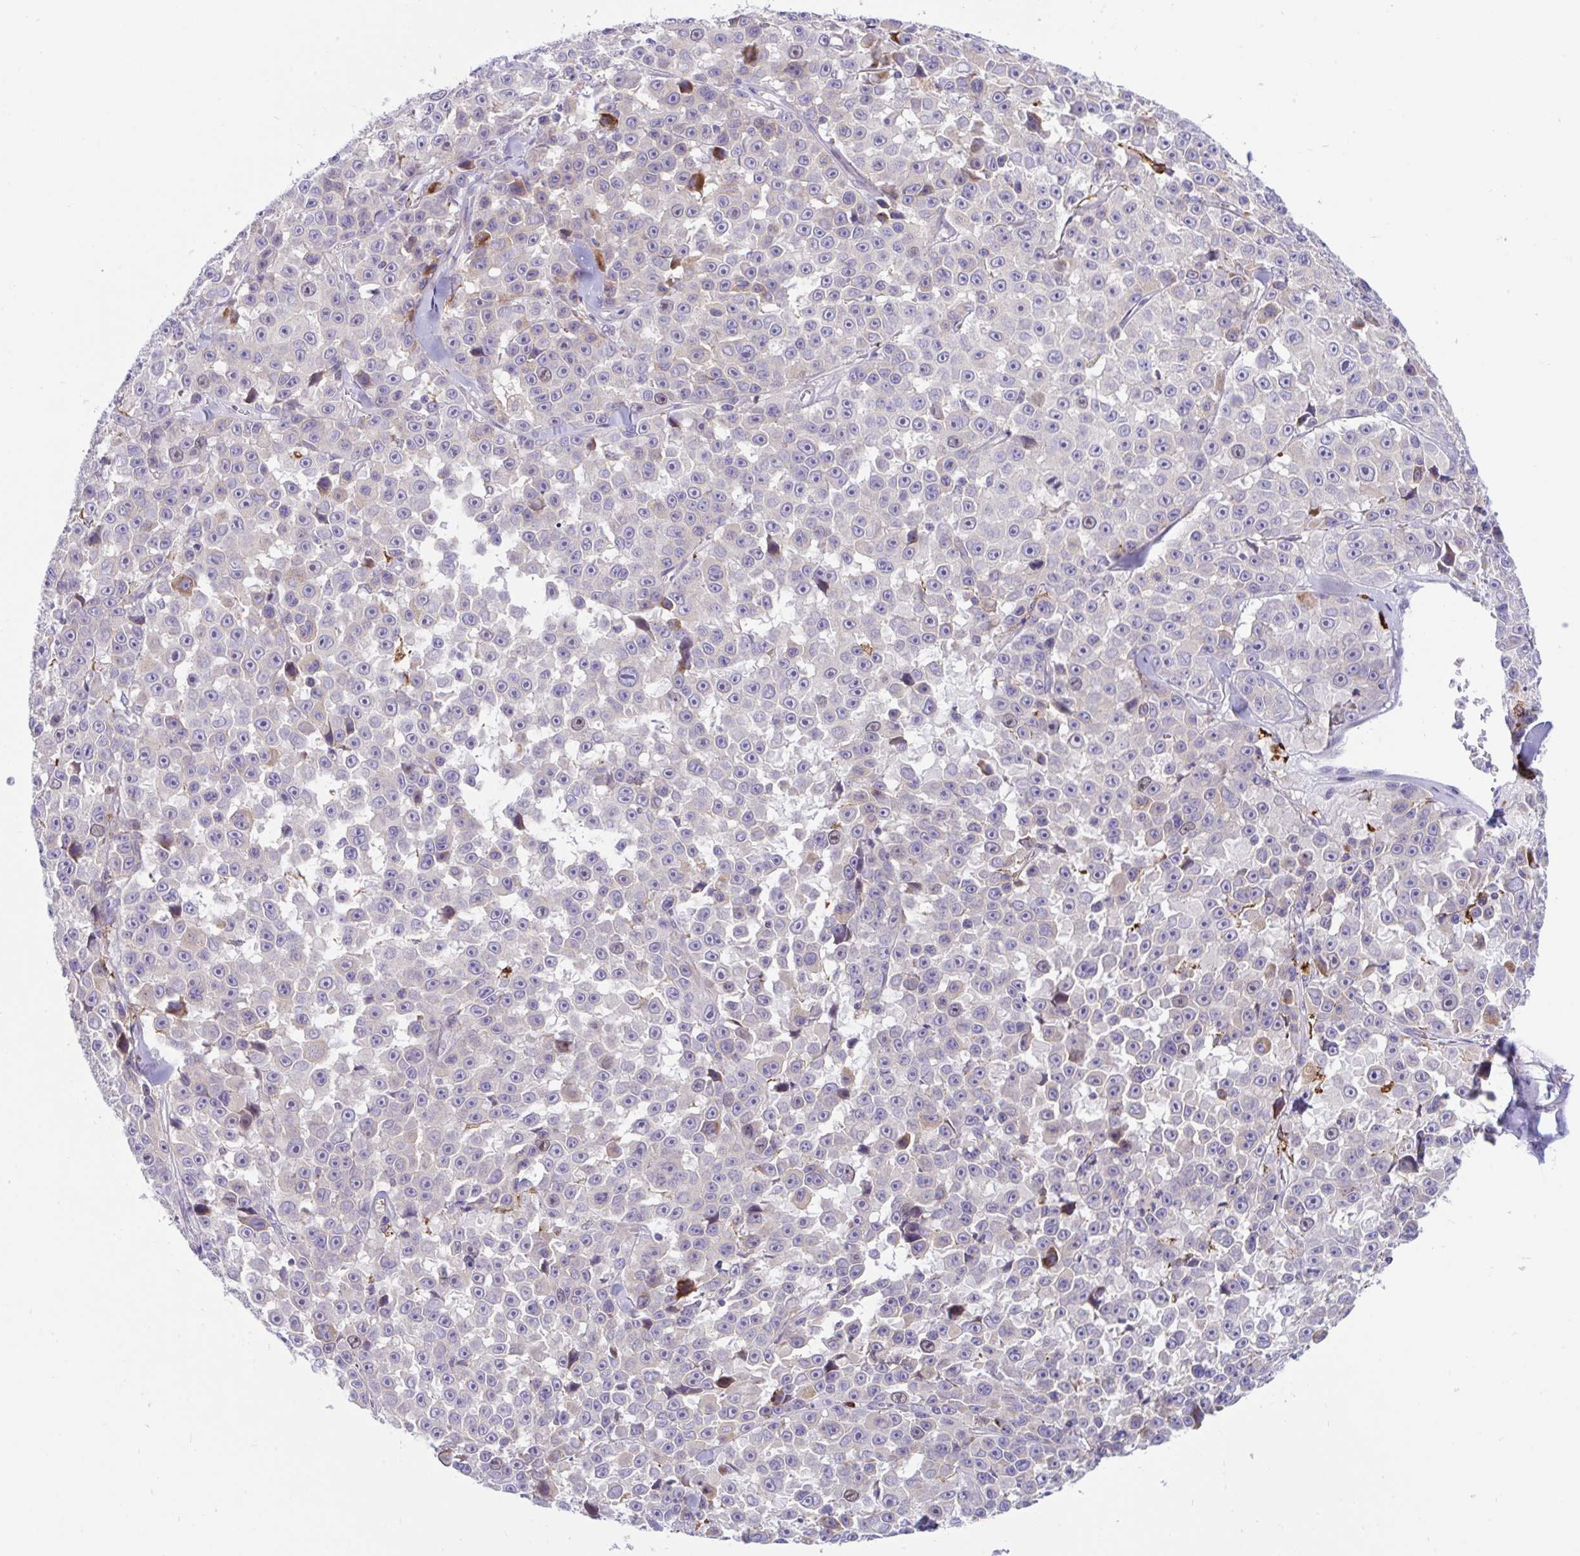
{"staining": {"intensity": "negative", "quantity": "none", "location": "none"}, "tissue": "melanoma", "cell_type": "Tumor cells", "image_type": "cancer", "snomed": [{"axis": "morphology", "description": "Malignant melanoma, NOS"}, {"axis": "topography", "description": "Skin"}], "caption": "High power microscopy micrograph of an immunohistochemistry (IHC) micrograph of melanoma, revealing no significant expression in tumor cells.", "gene": "DTX3", "patient": {"sex": "female", "age": 66}}